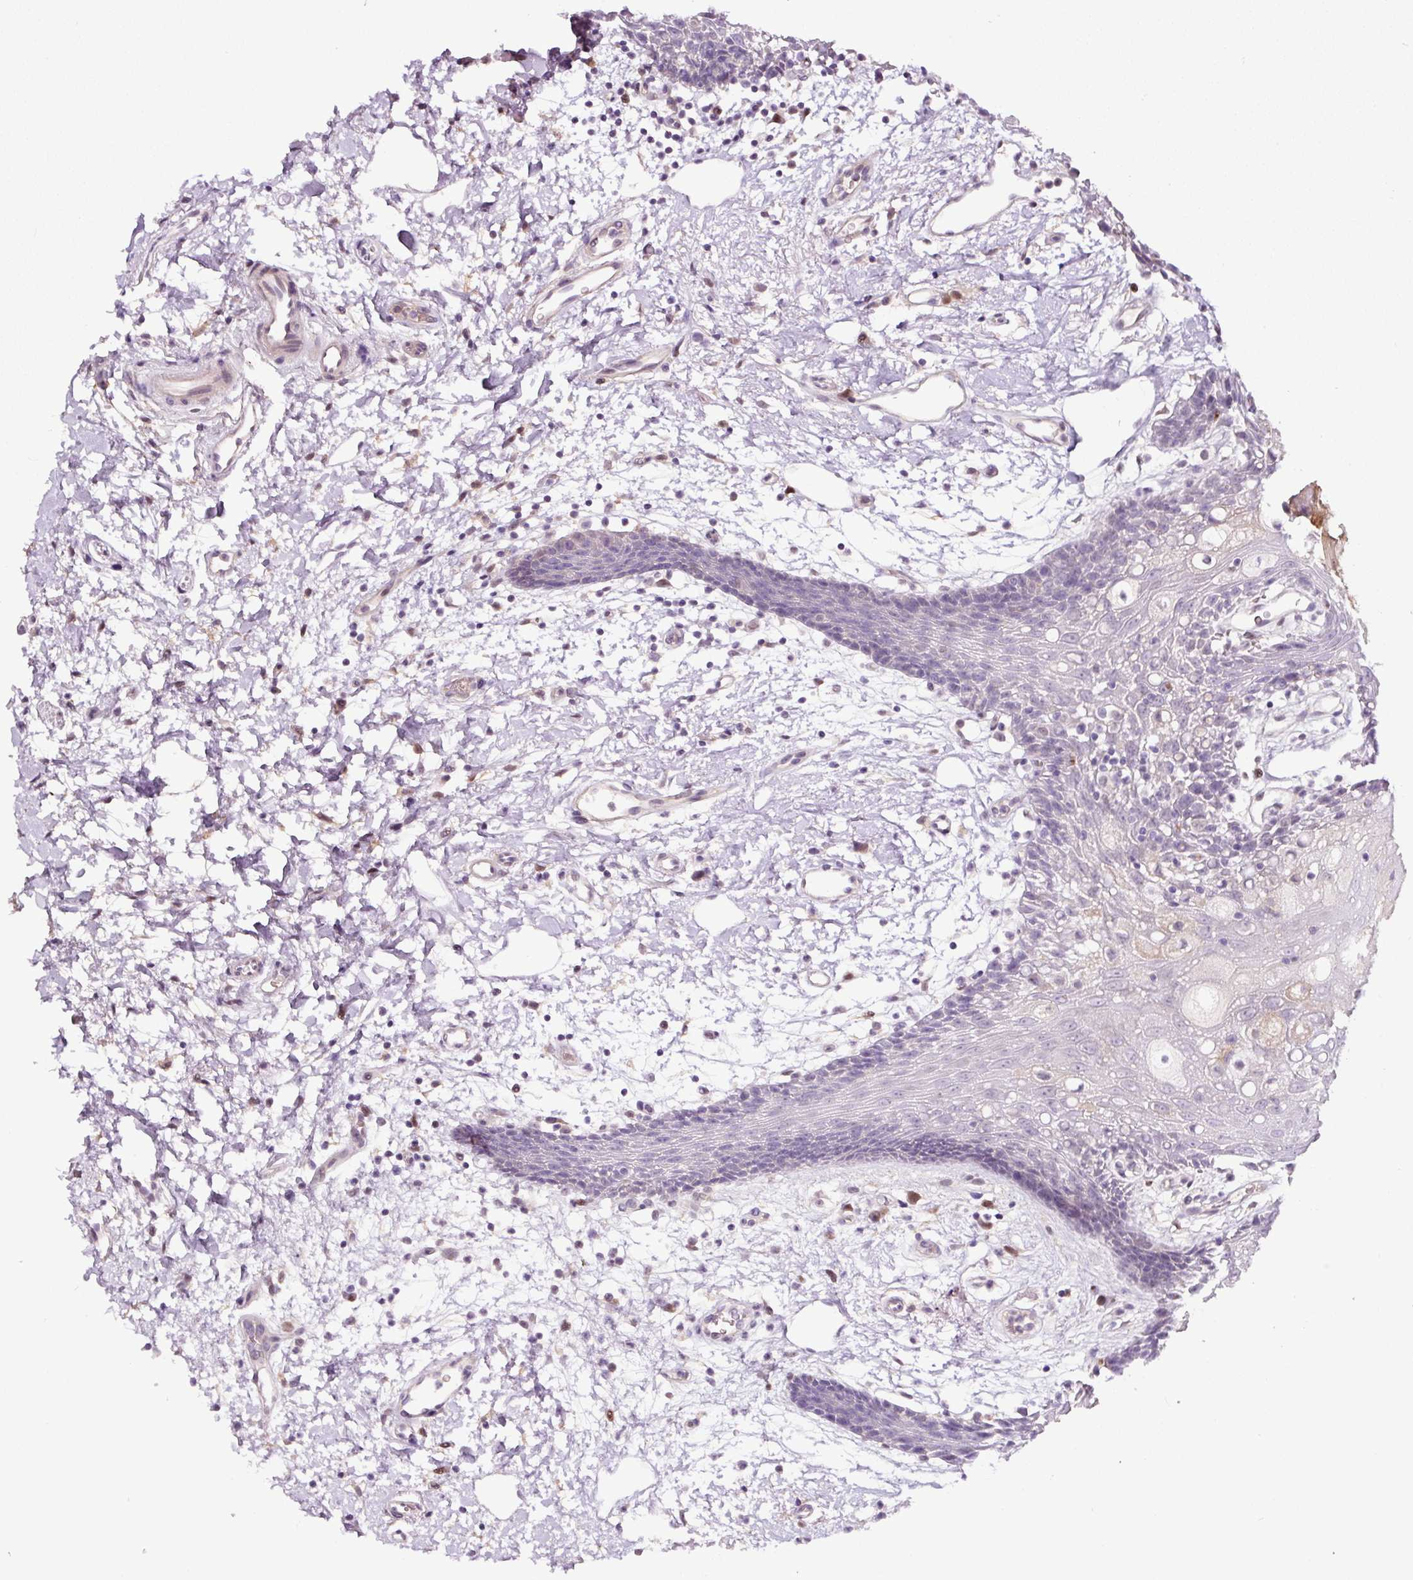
{"staining": {"intensity": "weak", "quantity": "<25%", "location": "cytoplasmic/membranous"}, "tissue": "oral mucosa", "cell_type": "Squamous epithelial cells", "image_type": "normal", "snomed": [{"axis": "morphology", "description": "Normal tissue, NOS"}, {"axis": "topography", "description": "Oral tissue"}], "caption": "This is a histopathology image of immunohistochemistry (IHC) staining of unremarkable oral mucosa, which shows no expression in squamous epithelial cells.", "gene": "LRRC24", "patient": {"sex": "female", "age": 59}}